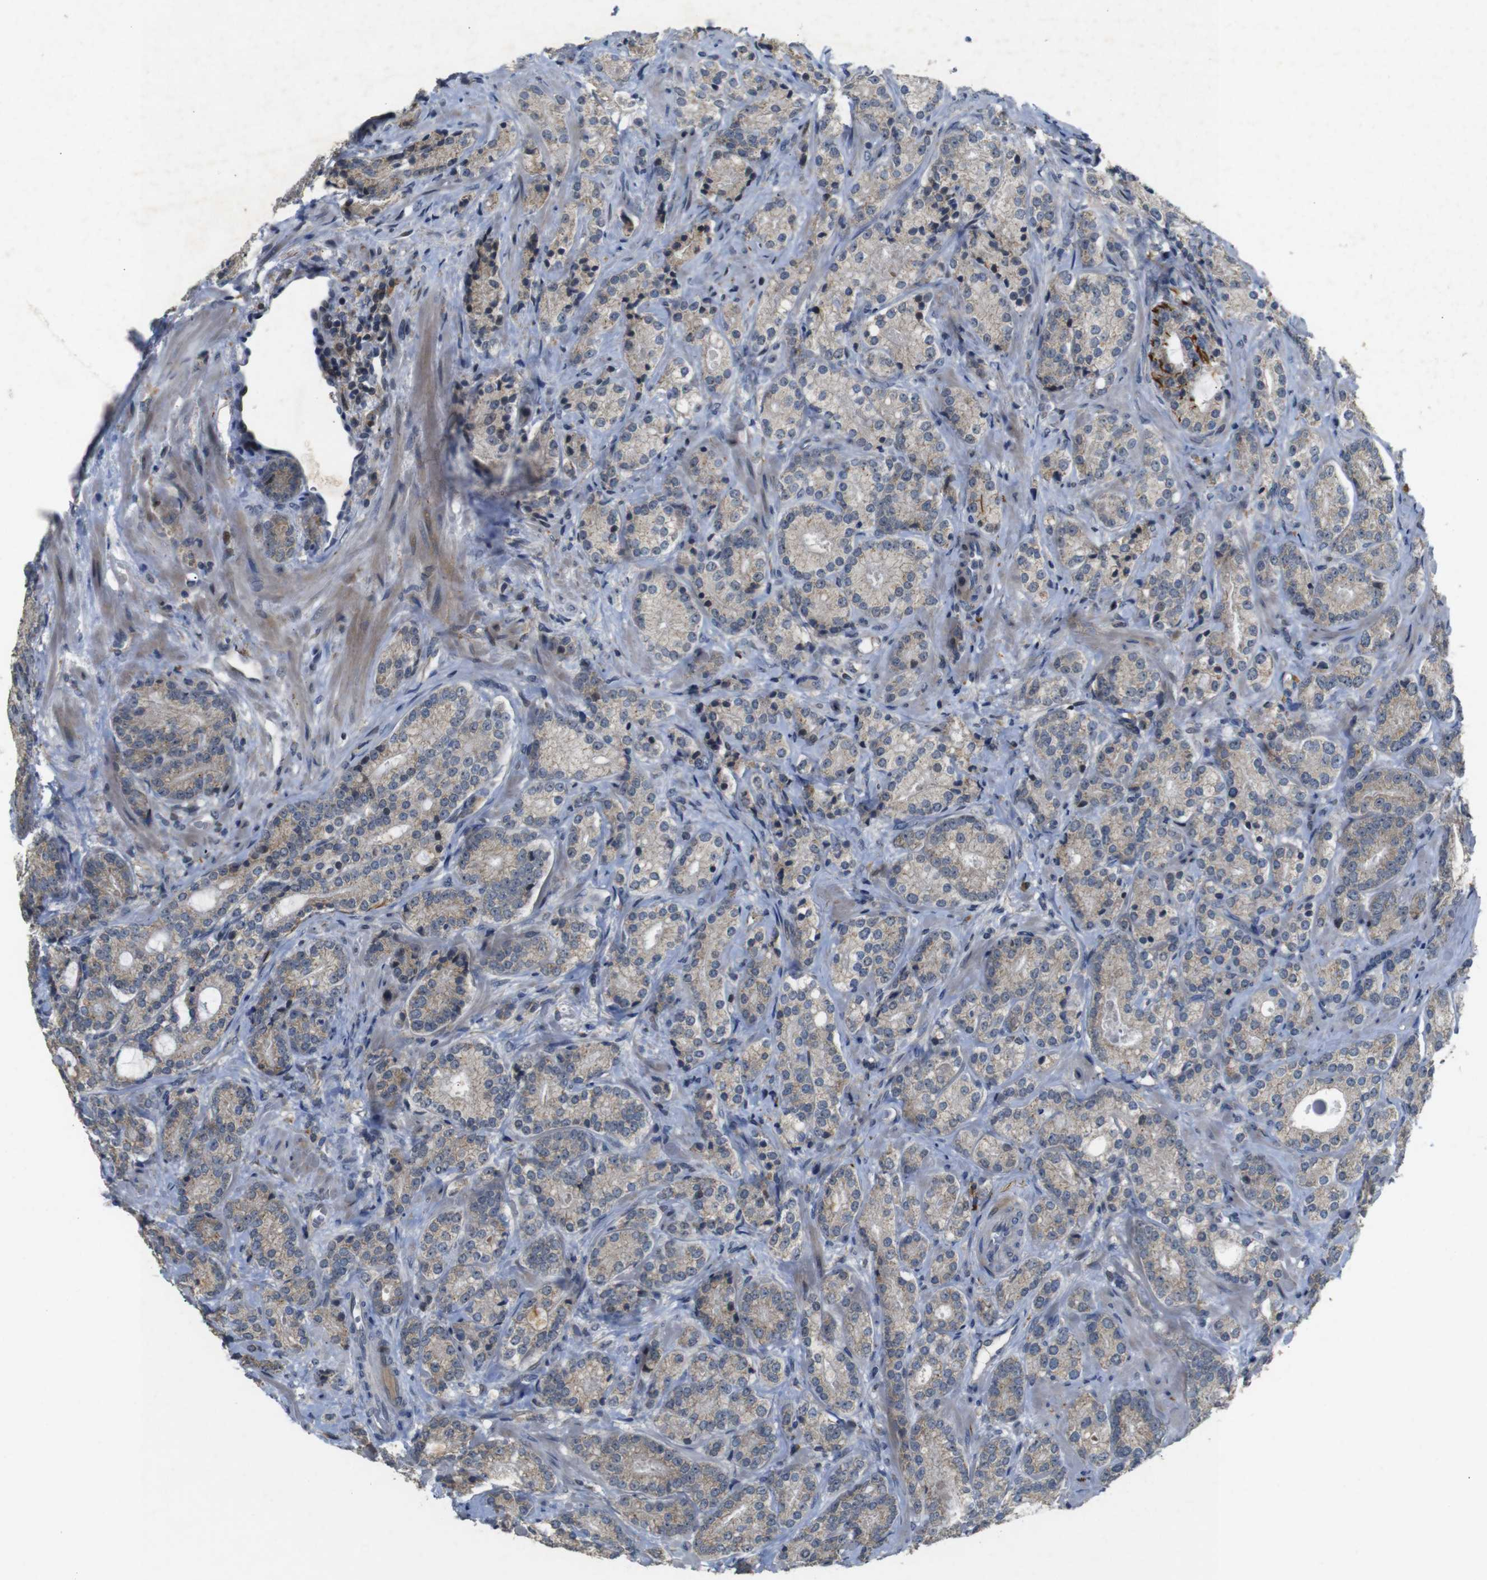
{"staining": {"intensity": "weak", "quantity": "25%-75%", "location": "cytoplasmic/membranous"}, "tissue": "prostate cancer", "cell_type": "Tumor cells", "image_type": "cancer", "snomed": [{"axis": "morphology", "description": "Adenocarcinoma, High grade"}, {"axis": "topography", "description": "Prostate"}], "caption": "Immunohistochemistry histopathology image of prostate adenocarcinoma (high-grade) stained for a protein (brown), which shows low levels of weak cytoplasmic/membranous expression in approximately 25%-75% of tumor cells.", "gene": "MAGI2", "patient": {"sex": "male", "age": 61}}